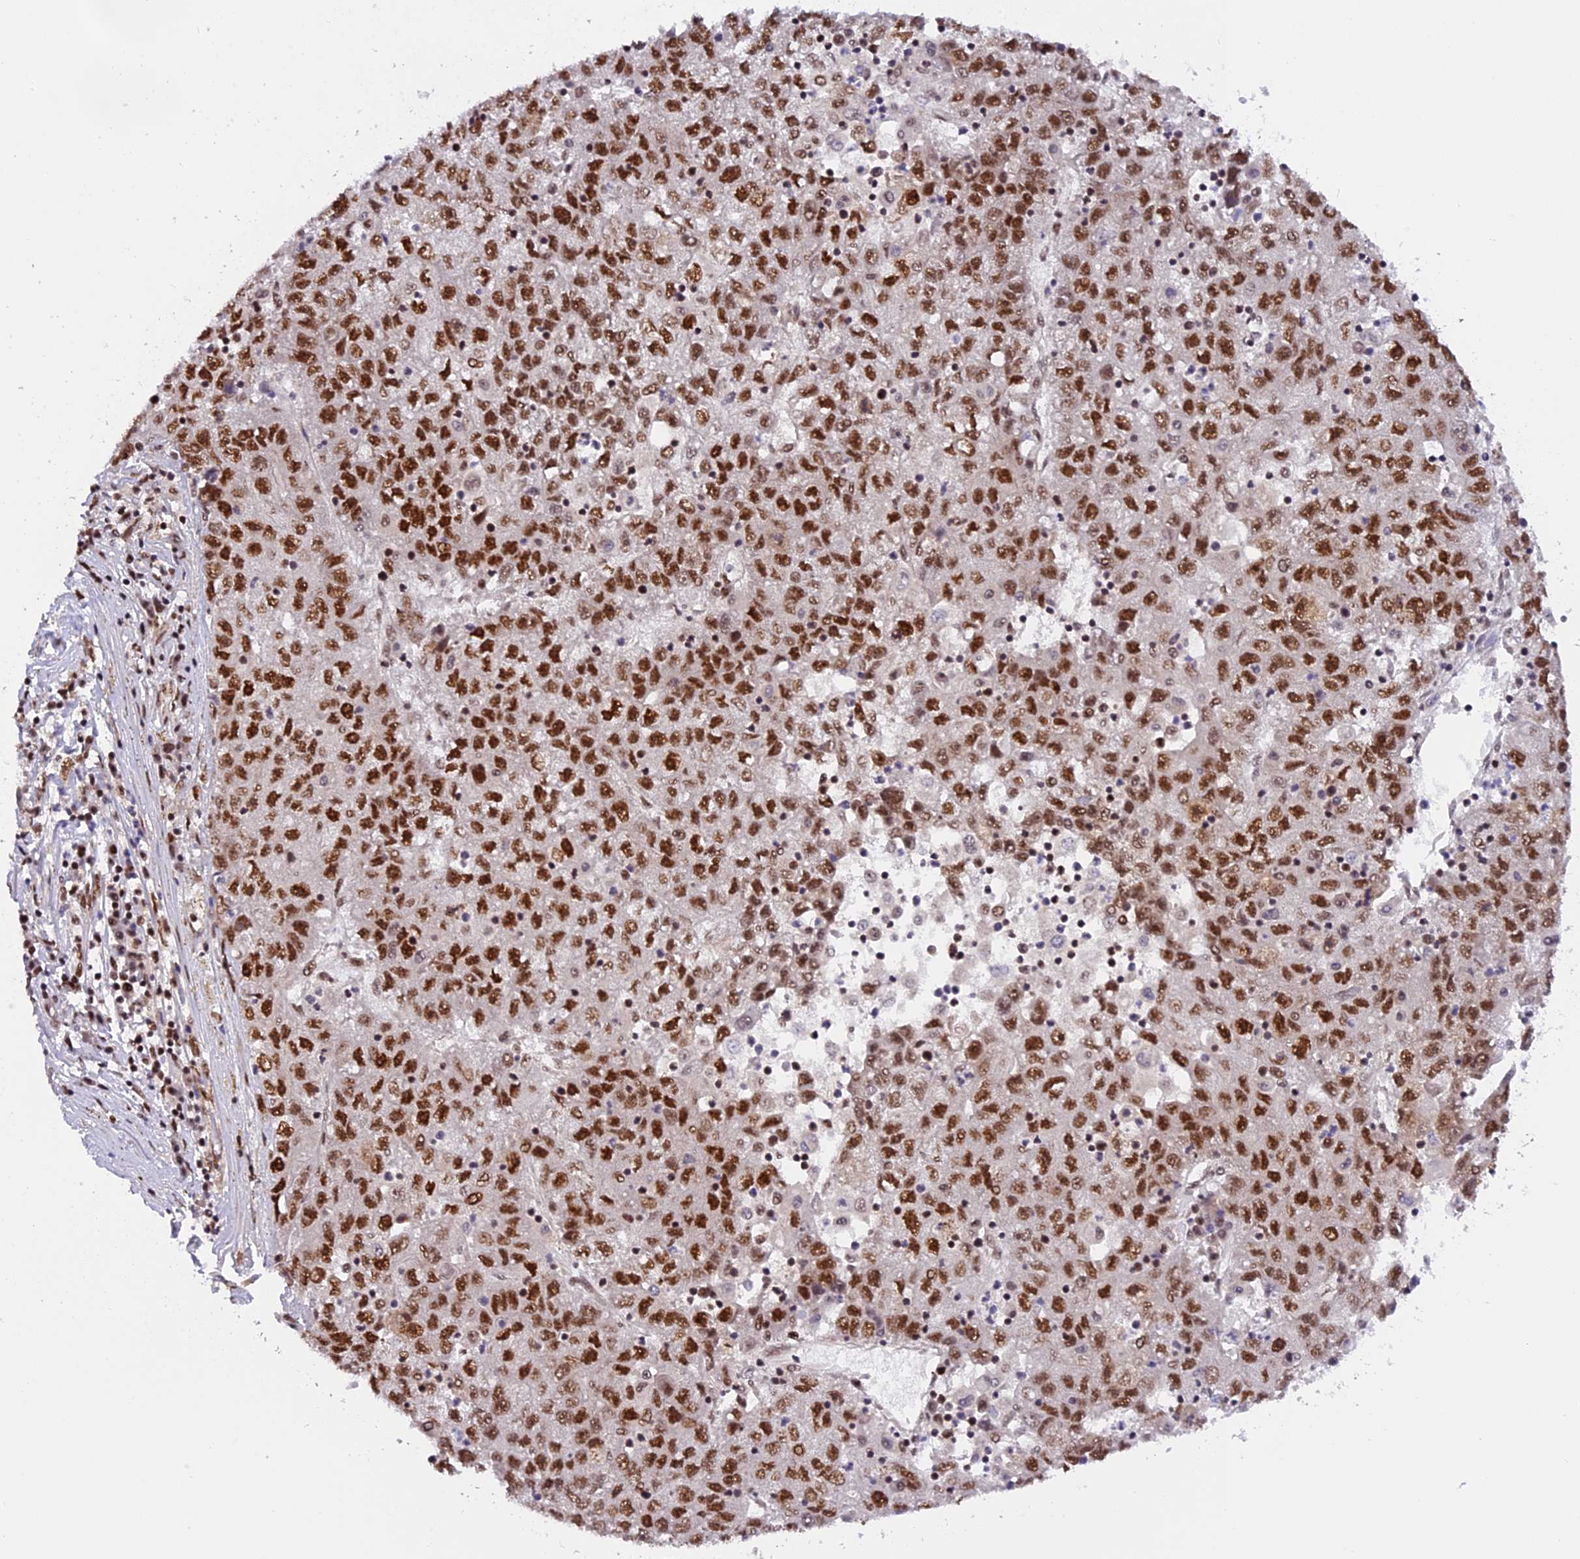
{"staining": {"intensity": "strong", "quantity": ">75%", "location": "nuclear"}, "tissue": "liver cancer", "cell_type": "Tumor cells", "image_type": "cancer", "snomed": [{"axis": "morphology", "description": "Carcinoma, Hepatocellular, NOS"}, {"axis": "topography", "description": "Liver"}], "caption": "DAB (3,3'-diaminobenzidine) immunohistochemical staining of hepatocellular carcinoma (liver) demonstrates strong nuclear protein positivity in approximately >75% of tumor cells.", "gene": "RAMAC", "patient": {"sex": "male", "age": 49}}